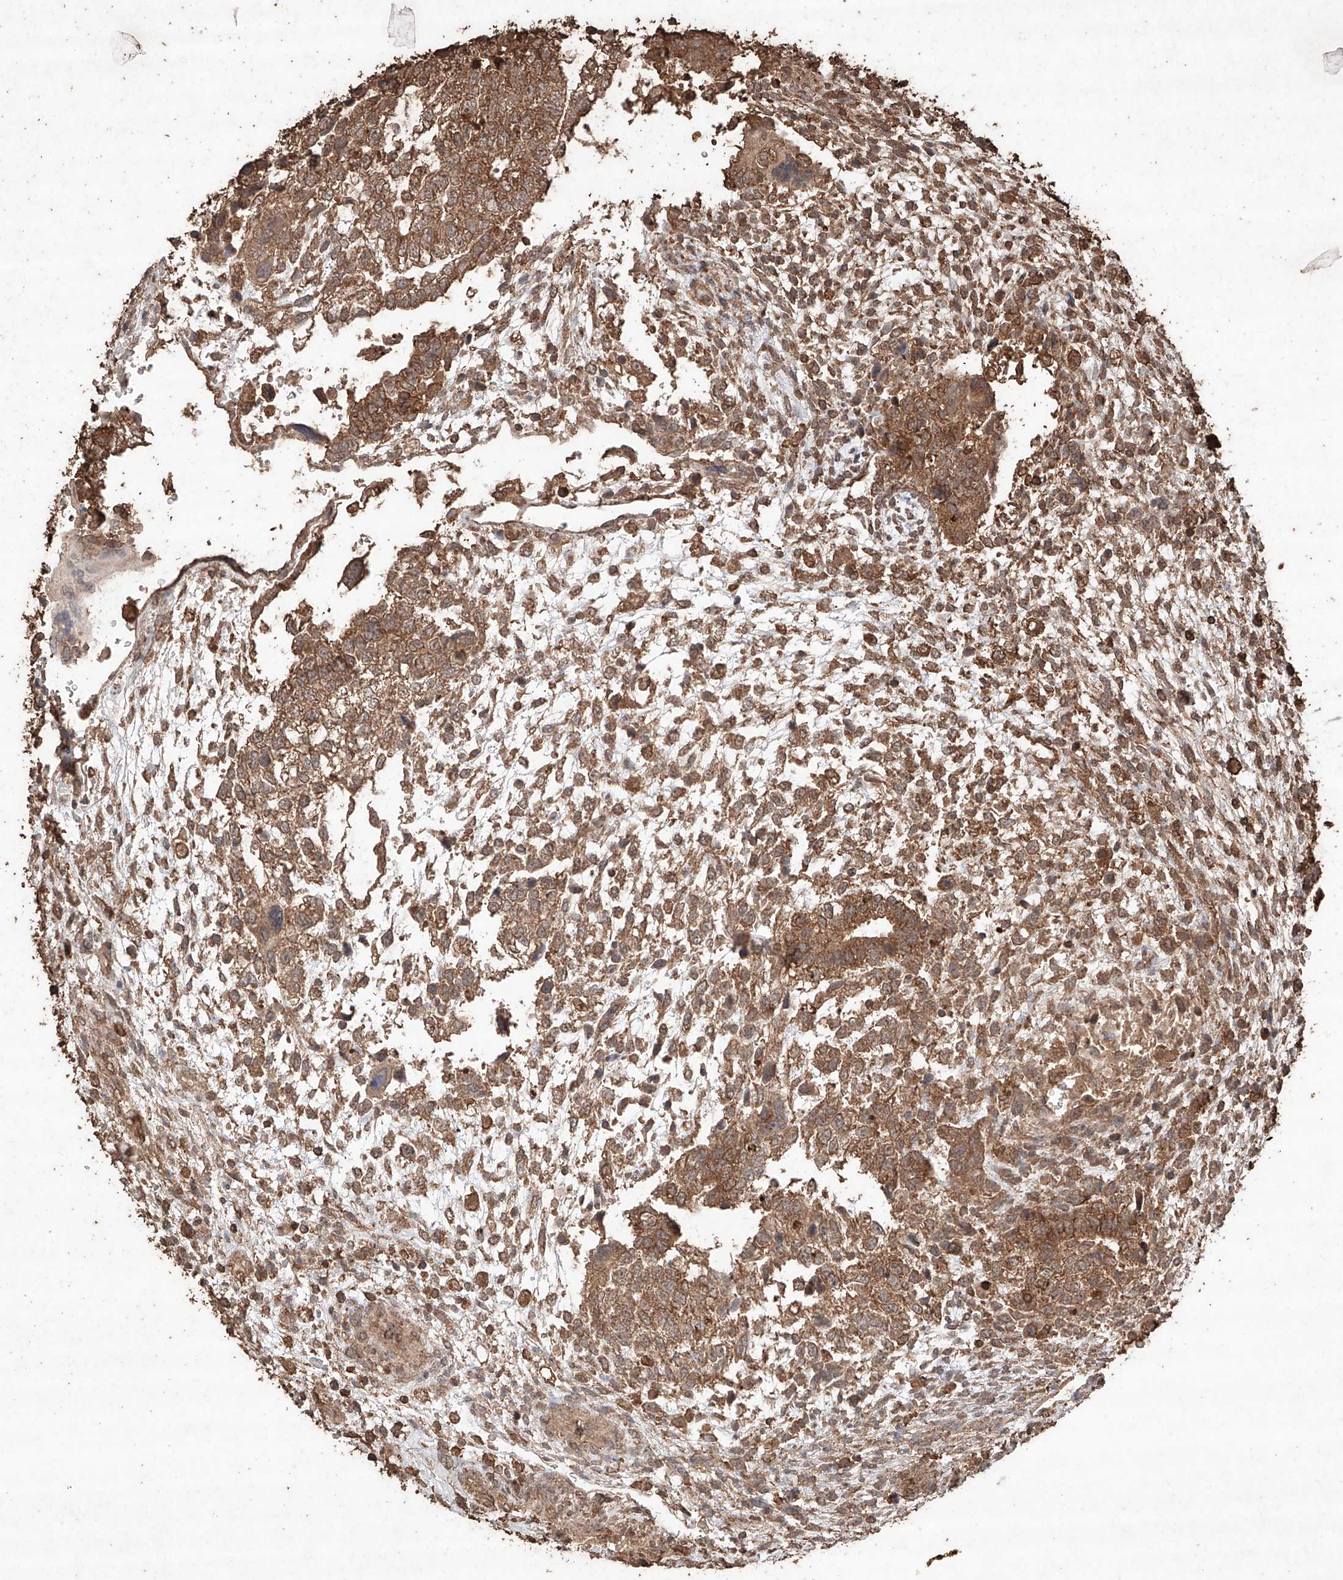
{"staining": {"intensity": "moderate", "quantity": ">75%", "location": "cytoplasmic/membranous"}, "tissue": "testis cancer", "cell_type": "Tumor cells", "image_type": "cancer", "snomed": [{"axis": "morphology", "description": "Carcinoma, Embryonal, NOS"}, {"axis": "topography", "description": "Testis"}], "caption": "Brown immunohistochemical staining in human testis cancer (embryonal carcinoma) shows moderate cytoplasmic/membranous positivity in about >75% of tumor cells.", "gene": "M6PR", "patient": {"sex": "male", "age": 37}}